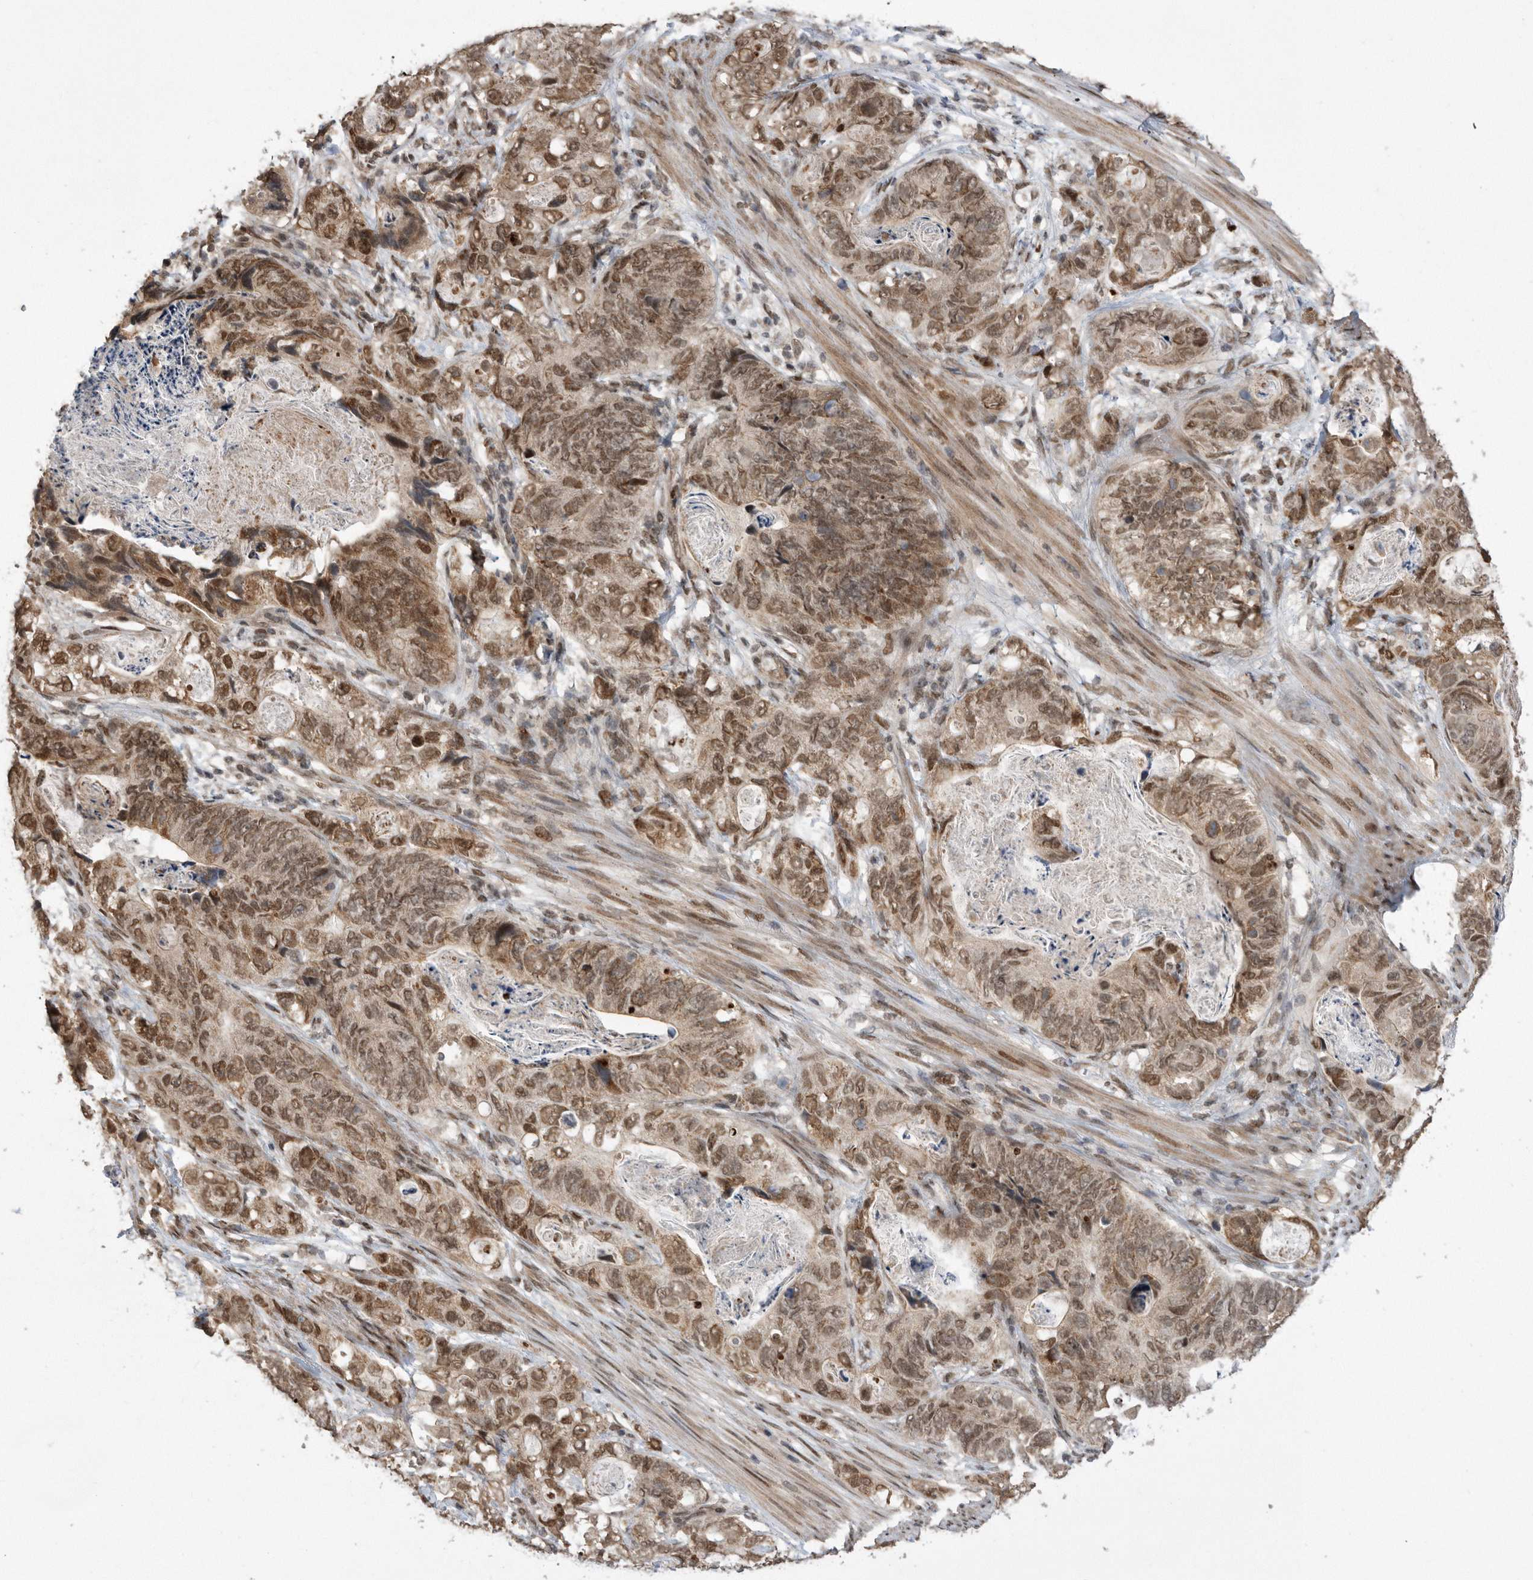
{"staining": {"intensity": "moderate", "quantity": ">75%", "location": "cytoplasmic/membranous,nuclear"}, "tissue": "stomach cancer", "cell_type": "Tumor cells", "image_type": "cancer", "snomed": [{"axis": "morphology", "description": "Normal tissue, NOS"}, {"axis": "morphology", "description": "Adenocarcinoma, NOS"}, {"axis": "topography", "description": "Stomach"}], "caption": "The histopathology image shows immunohistochemical staining of stomach adenocarcinoma. There is moderate cytoplasmic/membranous and nuclear positivity is identified in approximately >75% of tumor cells.", "gene": "TDRD3", "patient": {"sex": "female", "age": 89}}